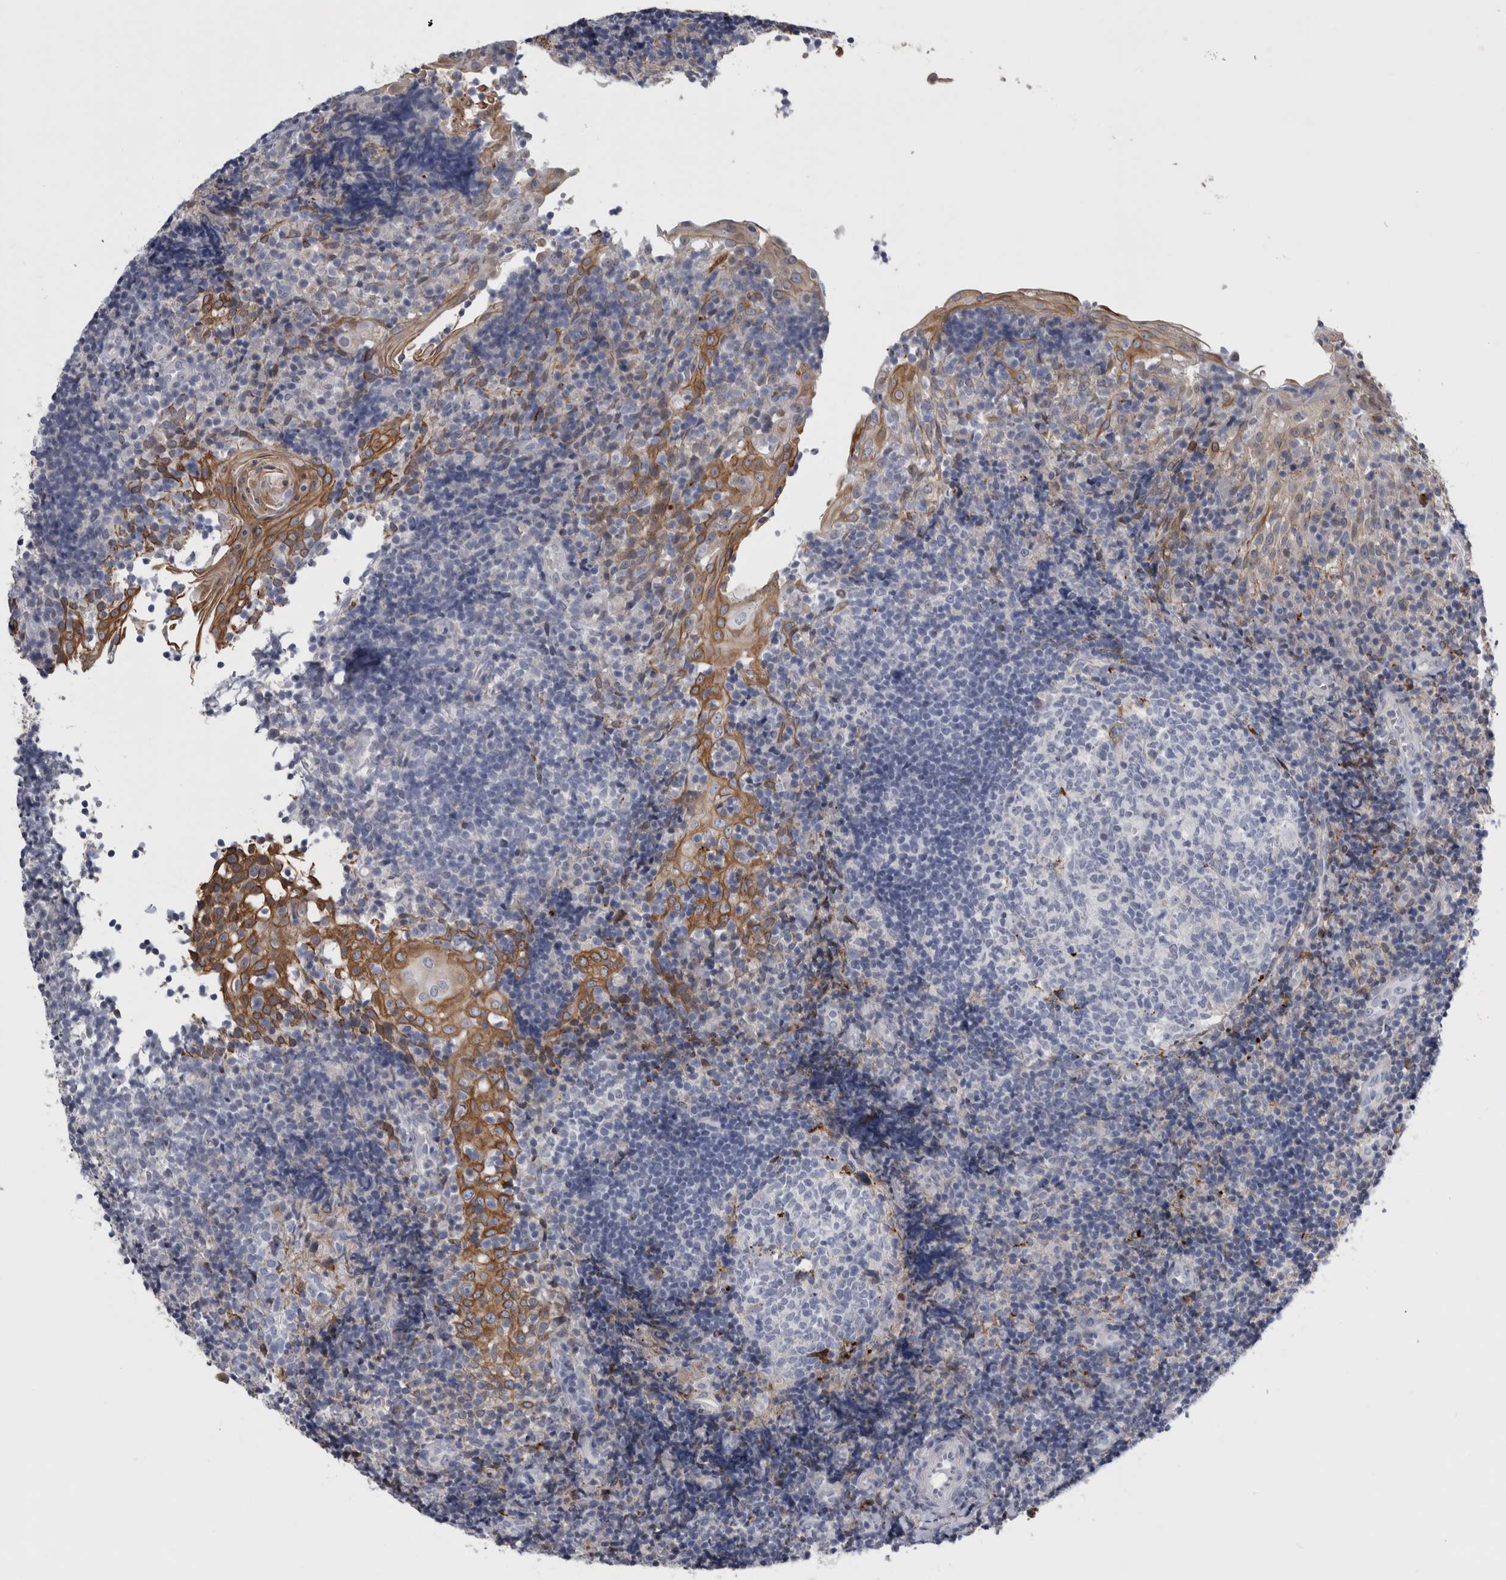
{"staining": {"intensity": "negative", "quantity": "none", "location": "none"}, "tissue": "tonsil", "cell_type": "Germinal center cells", "image_type": "normal", "snomed": [{"axis": "morphology", "description": "Normal tissue, NOS"}, {"axis": "topography", "description": "Tonsil"}], "caption": "The histopathology image shows no significant staining in germinal center cells of tonsil. (Stains: DAB (3,3'-diaminobenzidine) IHC with hematoxylin counter stain, Microscopy: brightfield microscopy at high magnification).", "gene": "DNAJC24", "patient": {"sex": "female", "age": 40}}